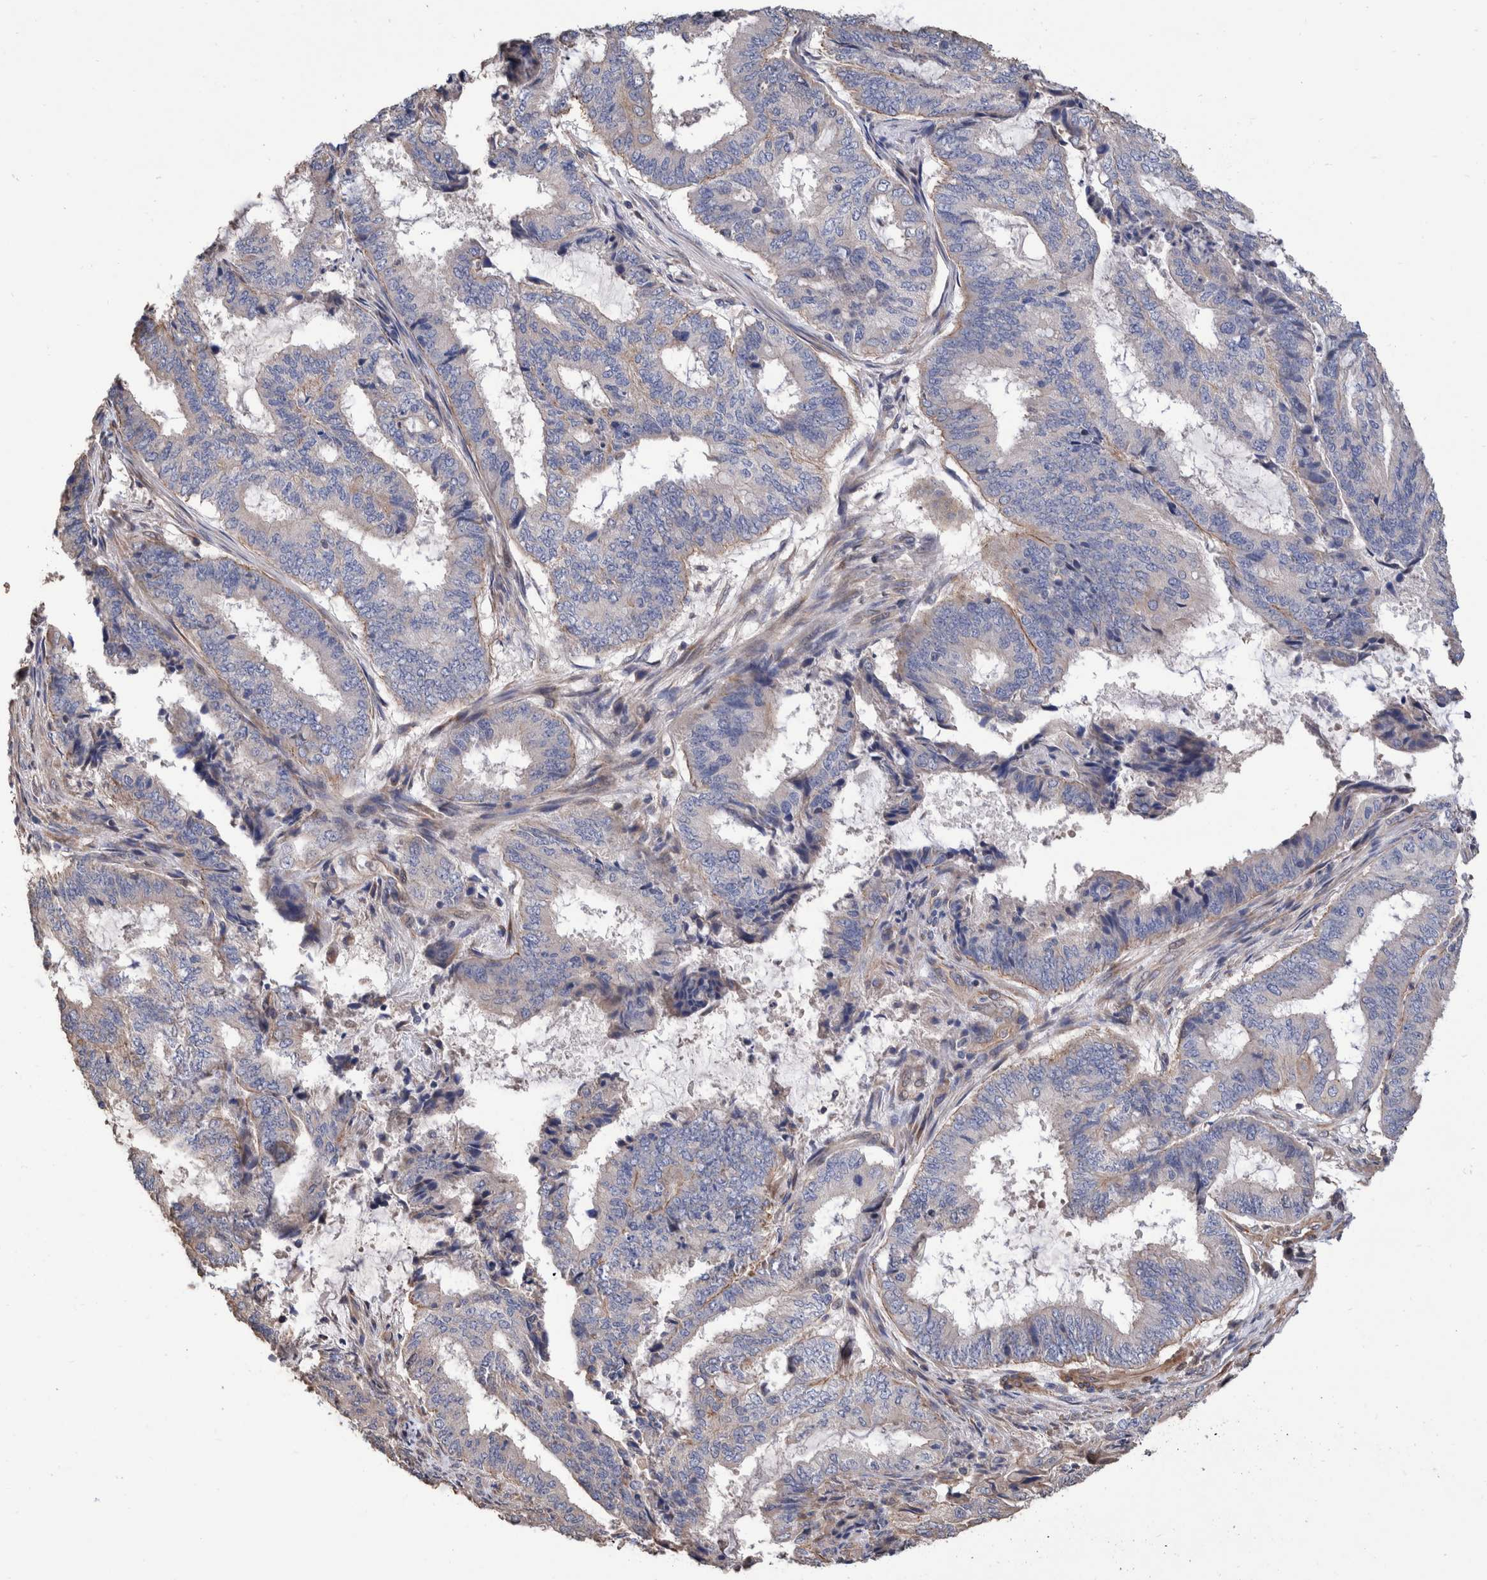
{"staining": {"intensity": "negative", "quantity": "none", "location": "none"}, "tissue": "endometrial cancer", "cell_type": "Tumor cells", "image_type": "cancer", "snomed": [{"axis": "morphology", "description": "Adenocarcinoma, NOS"}, {"axis": "topography", "description": "Endometrium"}], "caption": "Endometrial cancer stained for a protein using immunohistochemistry (IHC) shows no positivity tumor cells.", "gene": "SLC45A4", "patient": {"sex": "female", "age": 51}}